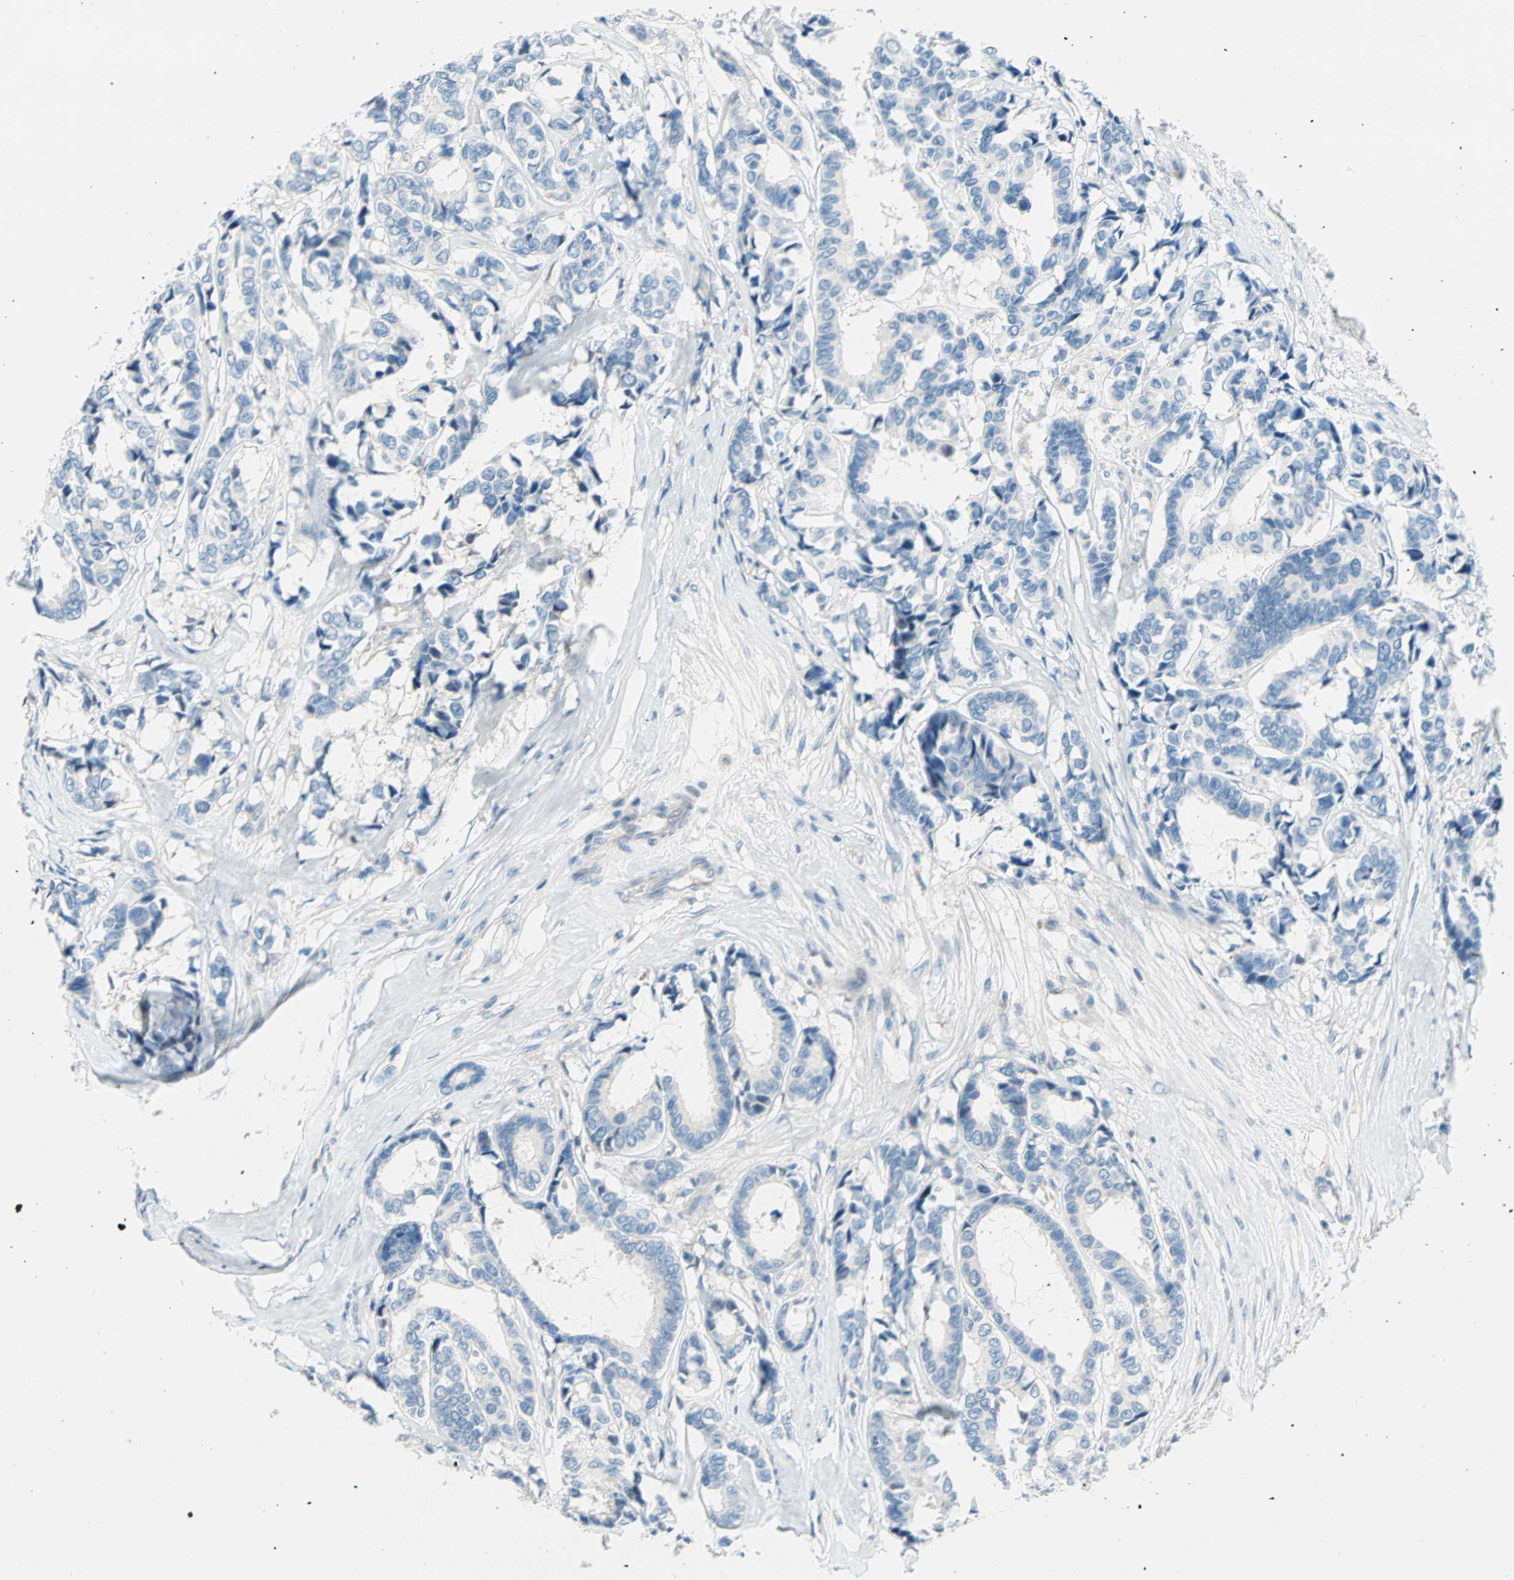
{"staining": {"intensity": "negative", "quantity": "none", "location": "none"}, "tissue": "breast cancer", "cell_type": "Tumor cells", "image_type": "cancer", "snomed": [{"axis": "morphology", "description": "Duct carcinoma"}, {"axis": "topography", "description": "Breast"}], "caption": "Photomicrograph shows no significant protein staining in tumor cells of breast cancer (intraductal carcinoma). (Immunohistochemistry (ihc), brightfield microscopy, high magnification).", "gene": "TMEM163", "patient": {"sex": "female", "age": 87}}